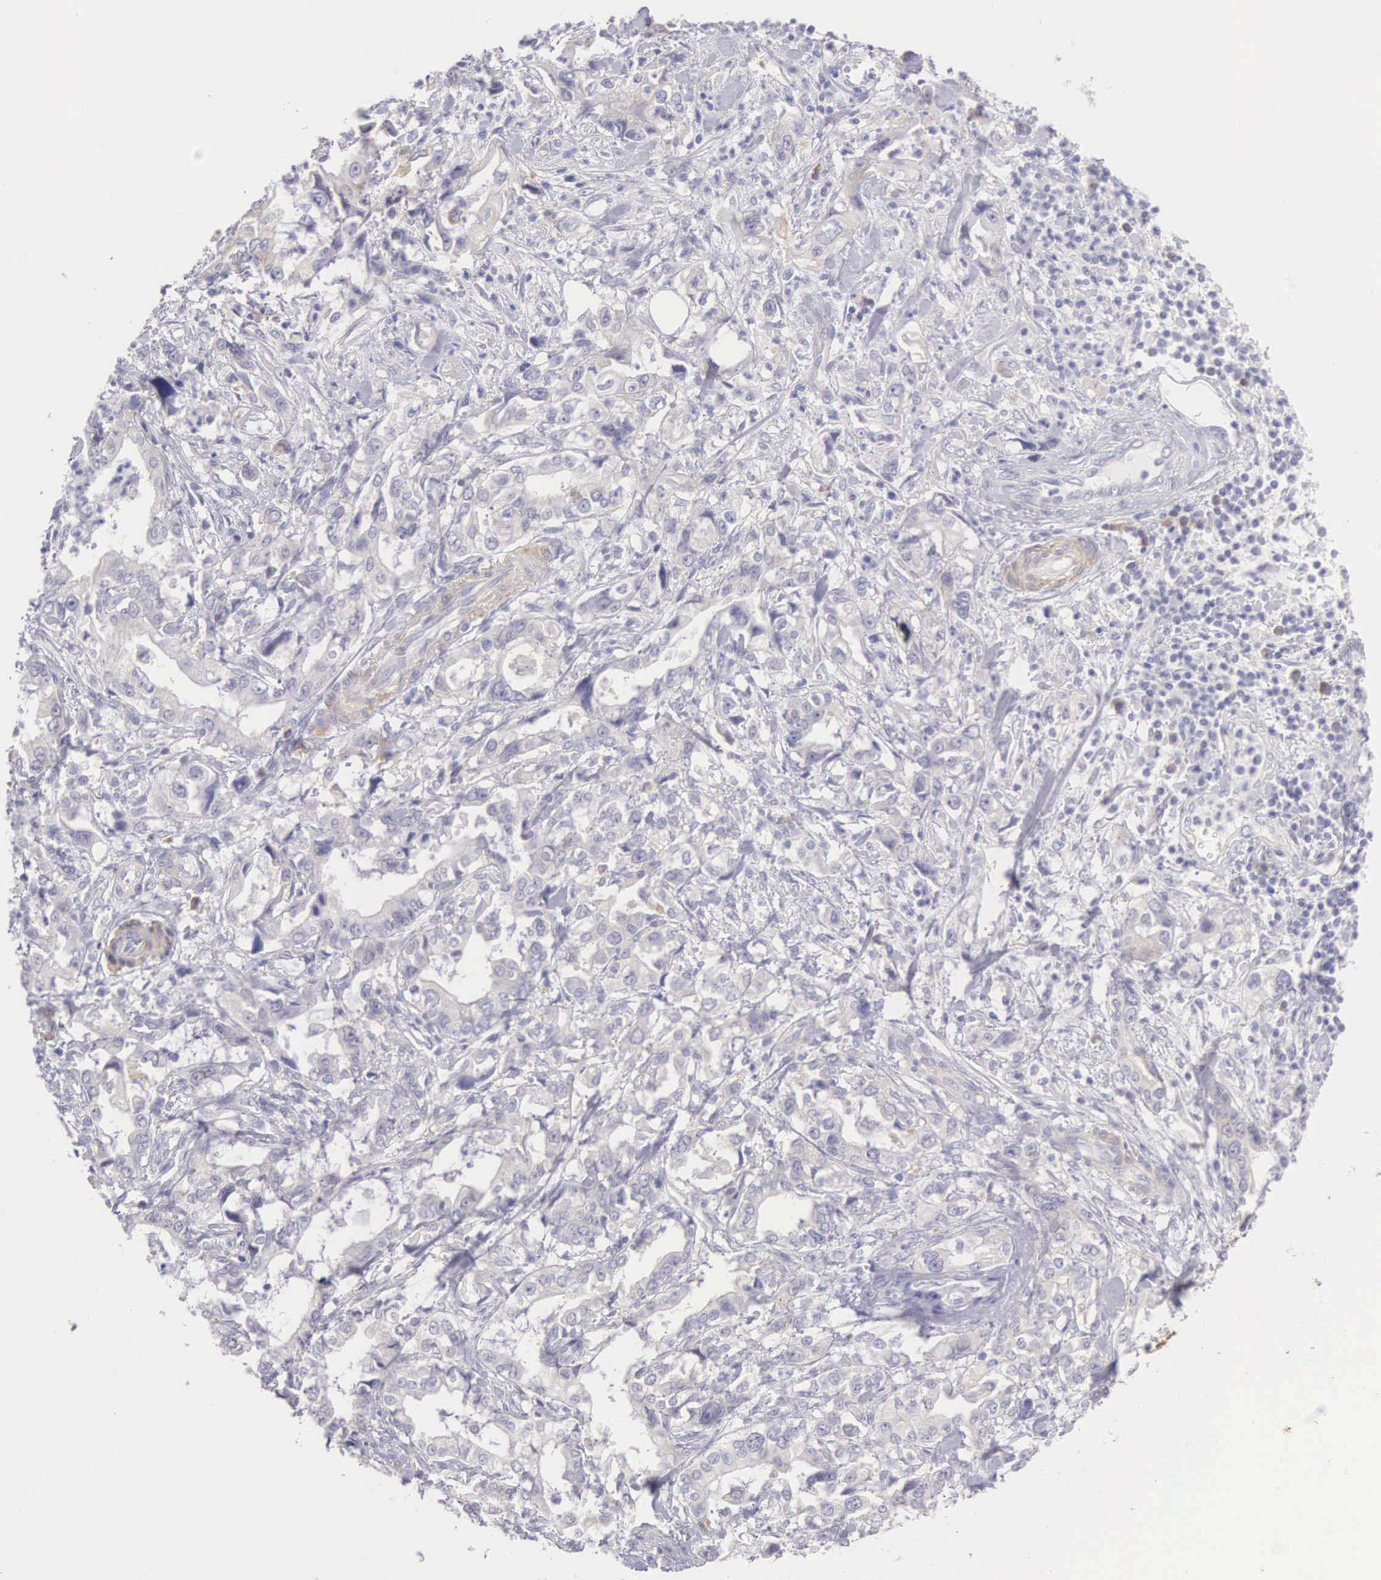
{"staining": {"intensity": "weak", "quantity": "<25%", "location": "cytoplasmic/membranous"}, "tissue": "stomach cancer", "cell_type": "Tumor cells", "image_type": "cancer", "snomed": [{"axis": "morphology", "description": "Adenocarcinoma, NOS"}, {"axis": "topography", "description": "Pancreas"}, {"axis": "topography", "description": "Stomach, upper"}], "caption": "Protein analysis of stomach cancer displays no significant positivity in tumor cells.", "gene": "ARFGAP3", "patient": {"sex": "male", "age": 77}}